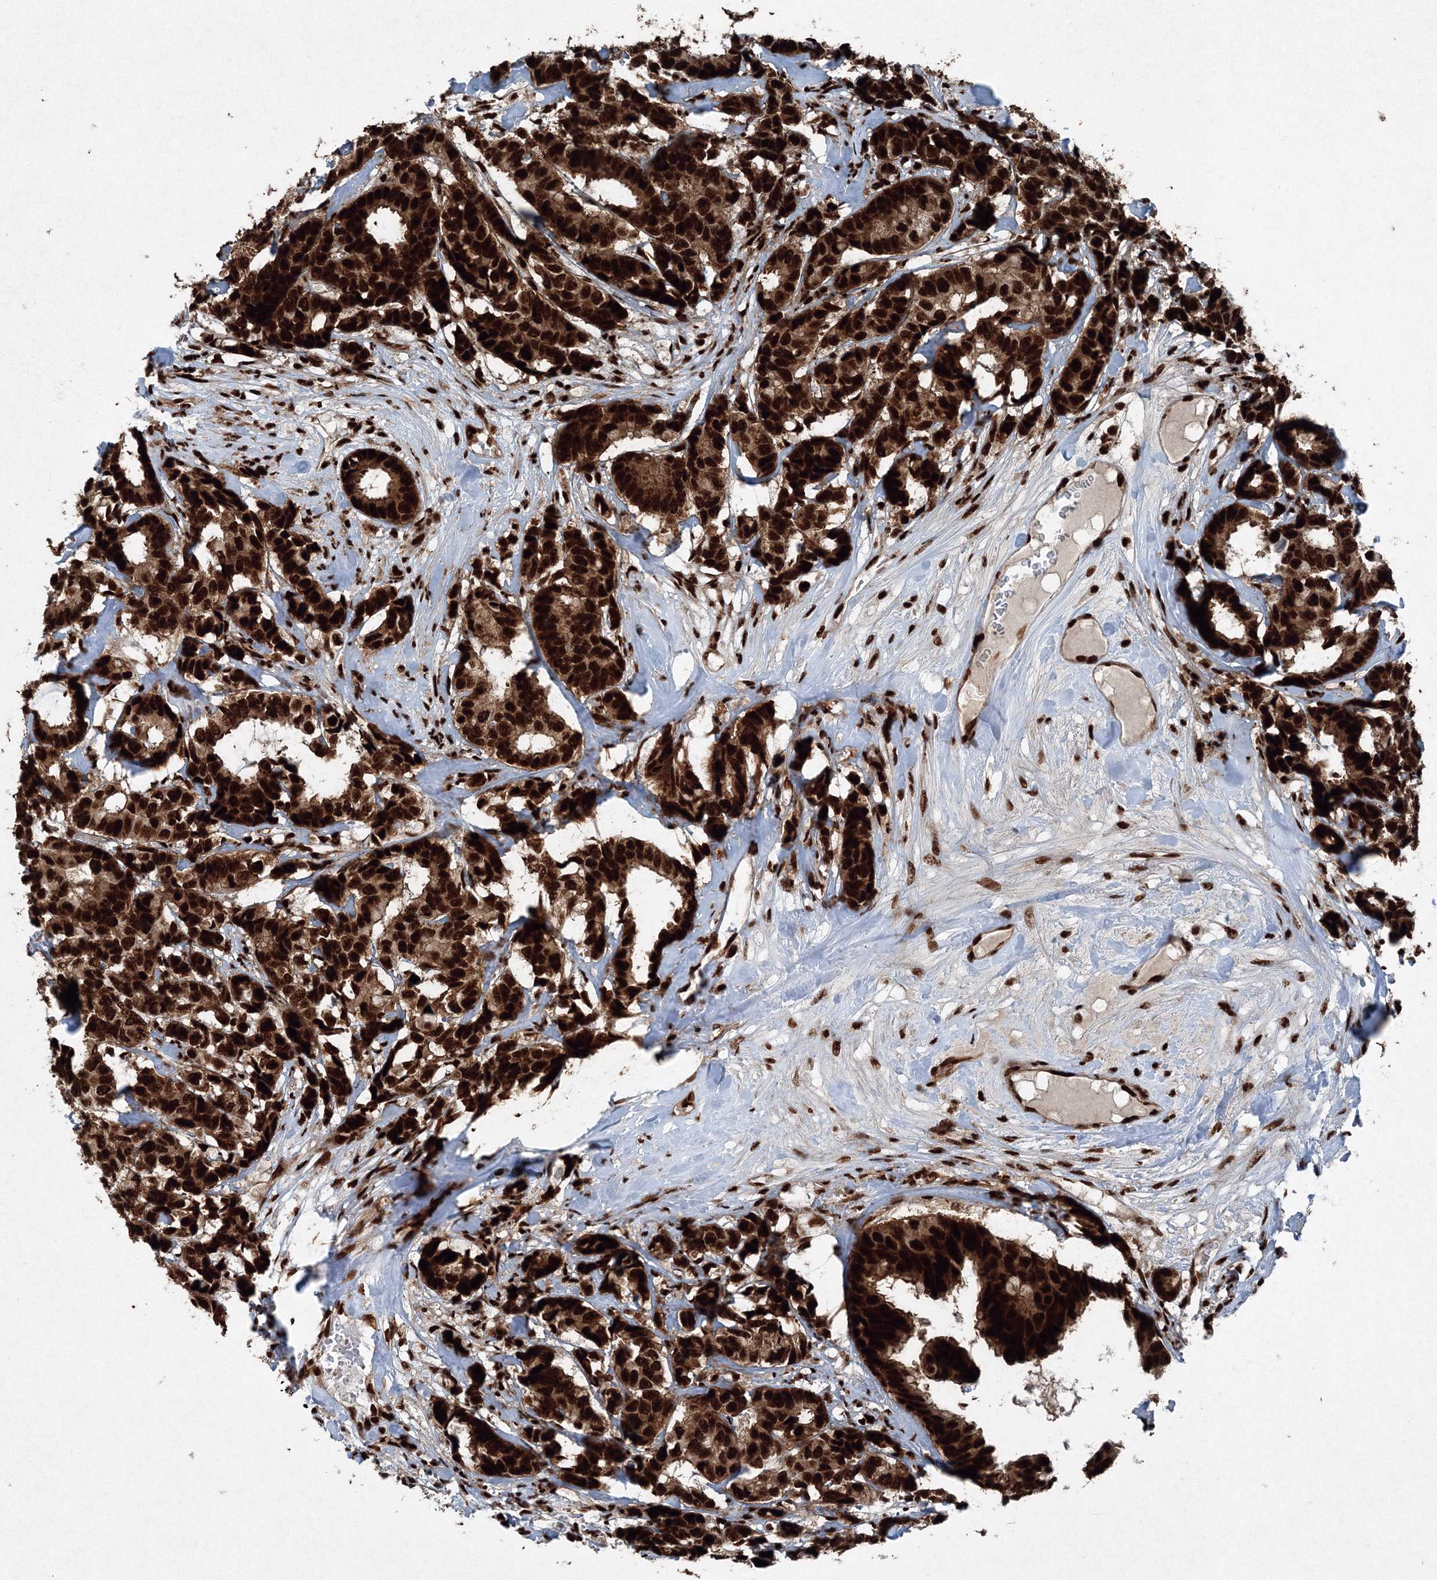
{"staining": {"intensity": "strong", "quantity": ">75%", "location": "cytoplasmic/membranous,nuclear"}, "tissue": "breast cancer", "cell_type": "Tumor cells", "image_type": "cancer", "snomed": [{"axis": "morphology", "description": "Duct carcinoma"}, {"axis": "topography", "description": "Breast"}], "caption": "Human breast cancer stained with a protein marker demonstrates strong staining in tumor cells.", "gene": "SNRPC", "patient": {"sex": "female", "age": 87}}